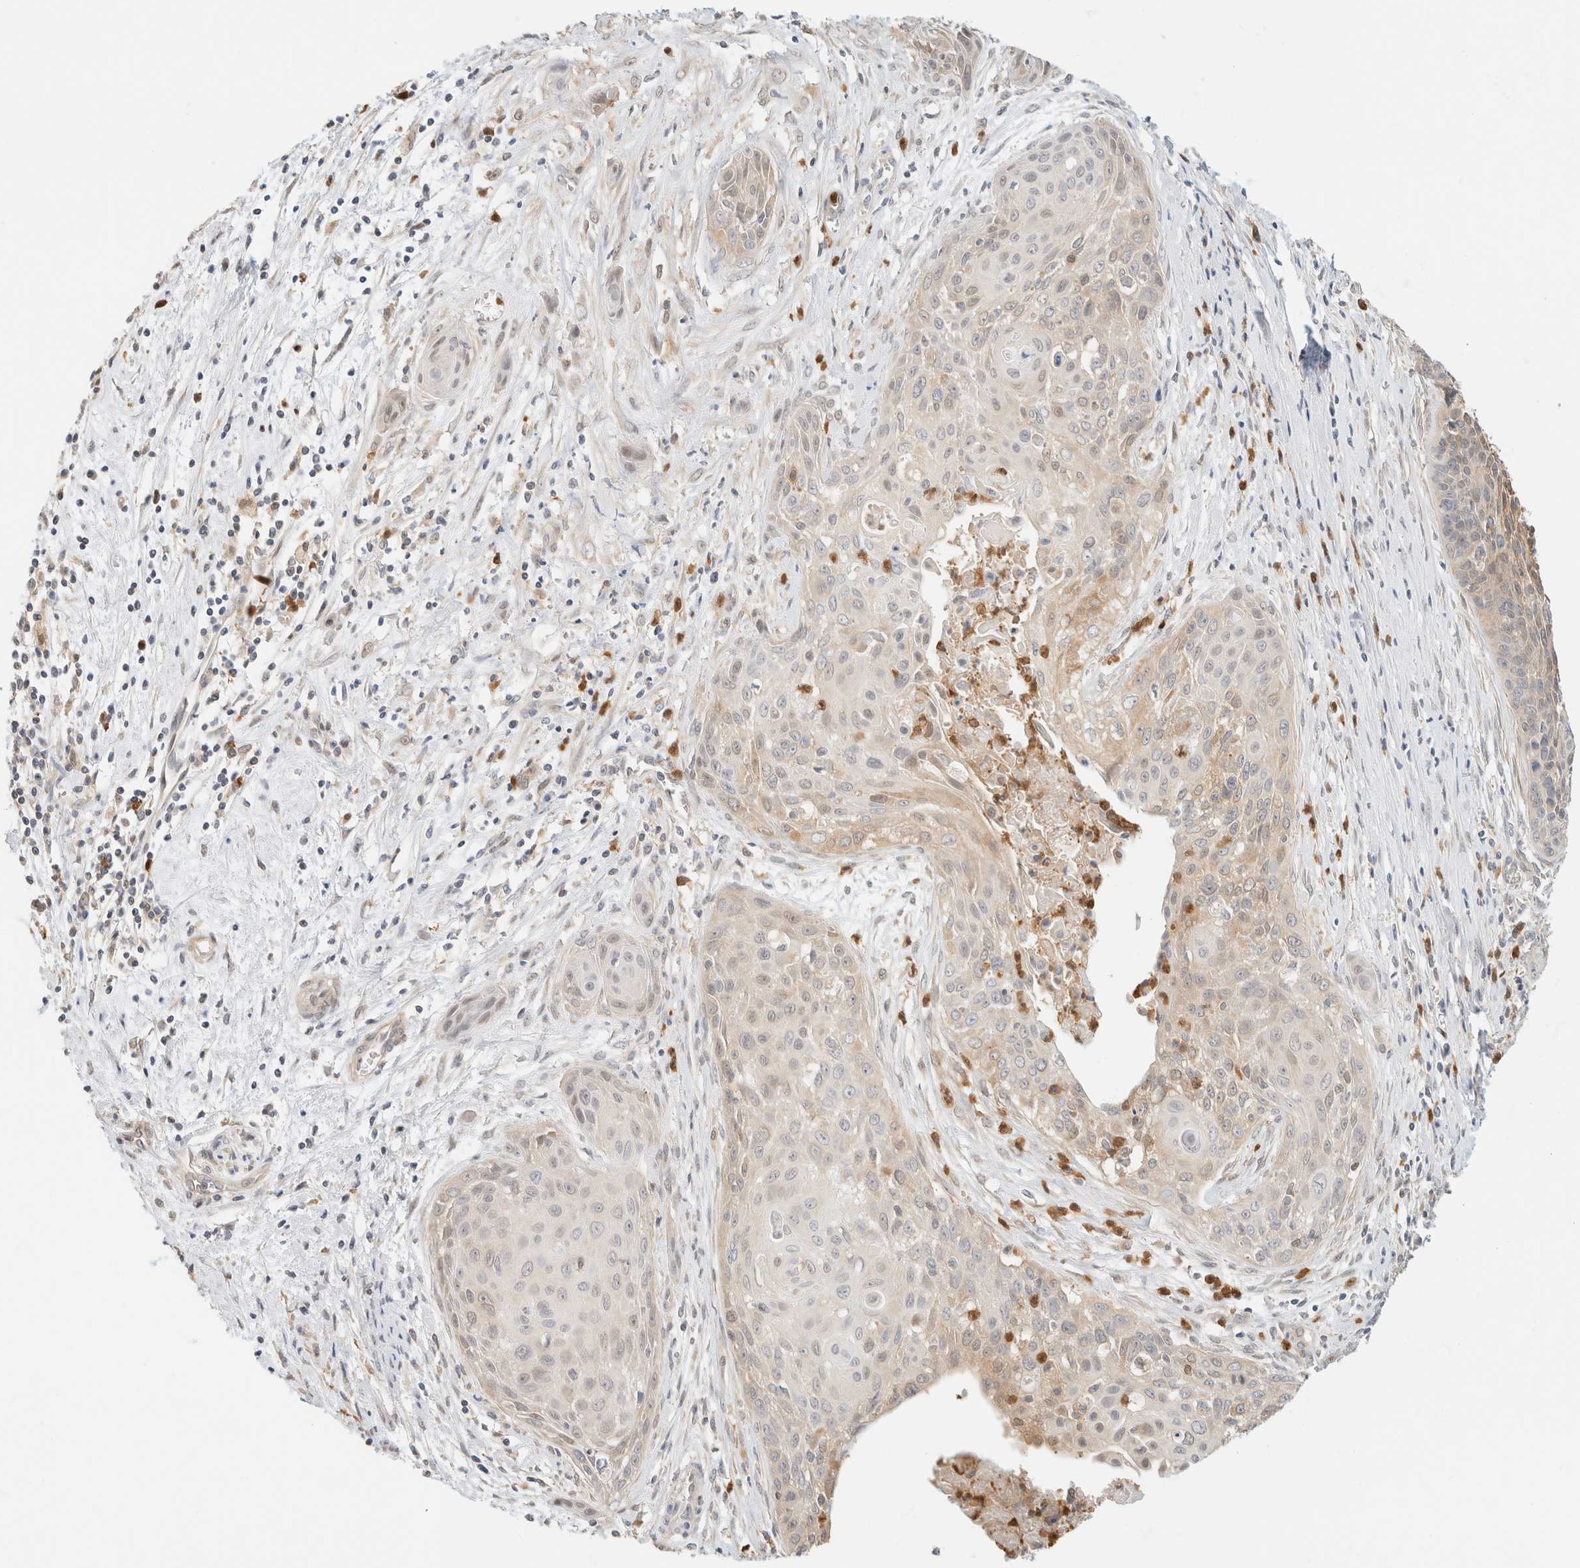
{"staining": {"intensity": "moderate", "quantity": "<25%", "location": "cytoplasmic/membranous"}, "tissue": "cervical cancer", "cell_type": "Tumor cells", "image_type": "cancer", "snomed": [{"axis": "morphology", "description": "Squamous cell carcinoma, NOS"}, {"axis": "topography", "description": "Cervix"}], "caption": "Squamous cell carcinoma (cervical) was stained to show a protein in brown. There is low levels of moderate cytoplasmic/membranous positivity in about <25% of tumor cells. (DAB (3,3'-diaminobenzidine) IHC, brown staining for protein, blue staining for nuclei).", "gene": "GPI", "patient": {"sex": "female", "age": 55}}